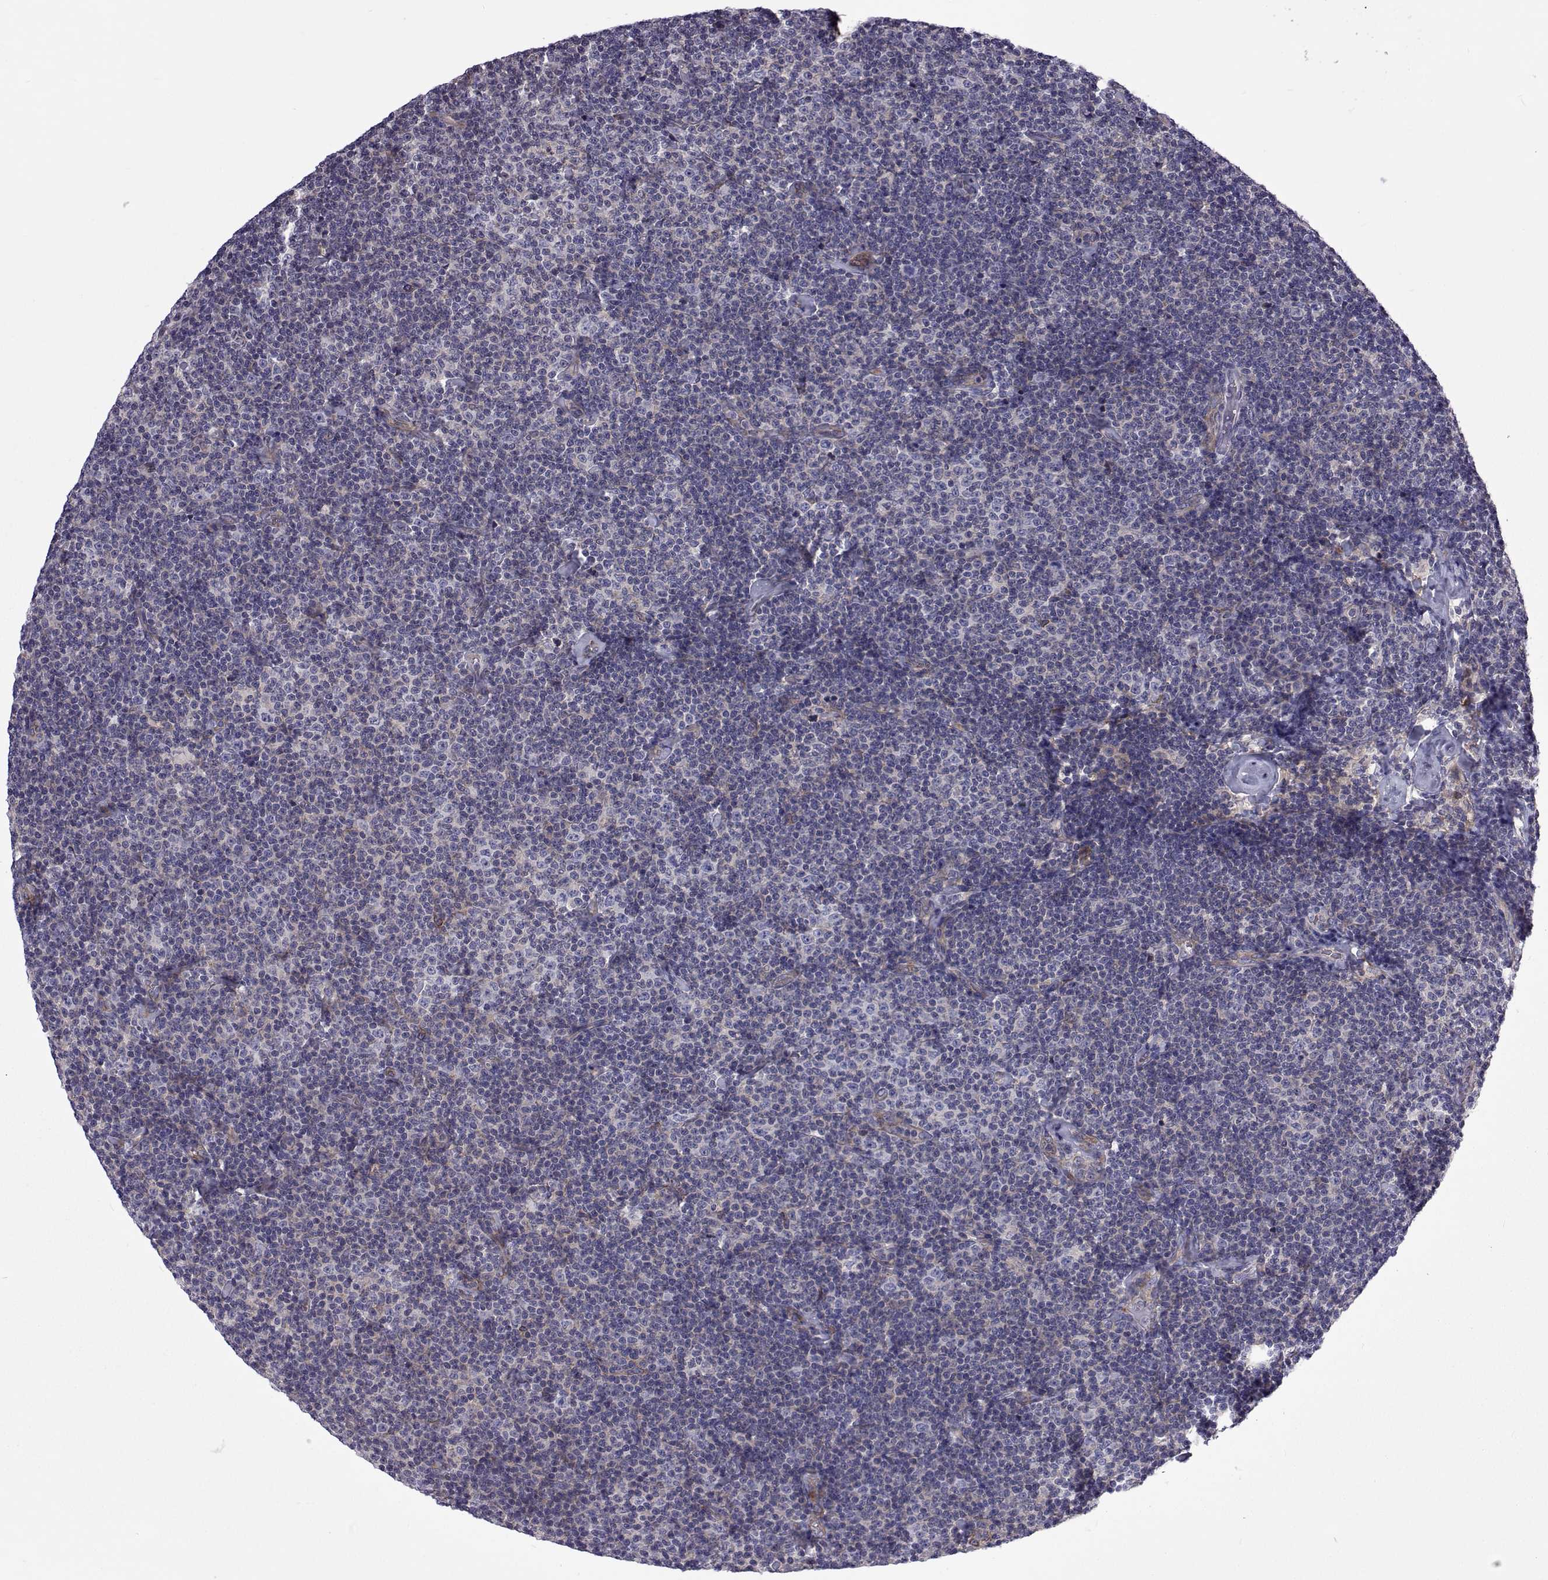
{"staining": {"intensity": "negative", "quantity": "none", "location": "none"}, "tissue": "lymphoma", "cell_type": "Tumor cells", "image_type": "cancer", "snomed": [{"axis": "morphology", "description": "Malignant lymphoma, non-Hodgkin's type, Low grade"}, {"axis": "topography", "description": "Lymph node"}], "caption": "This is an immunohistochemistry (IHC) image of low-grade malignant lymphoma, non-Hodgkin's type. There is no positivity in tumor cells.", "gene": "TCF15", "patient": {"sex": "male", "age": 81}}